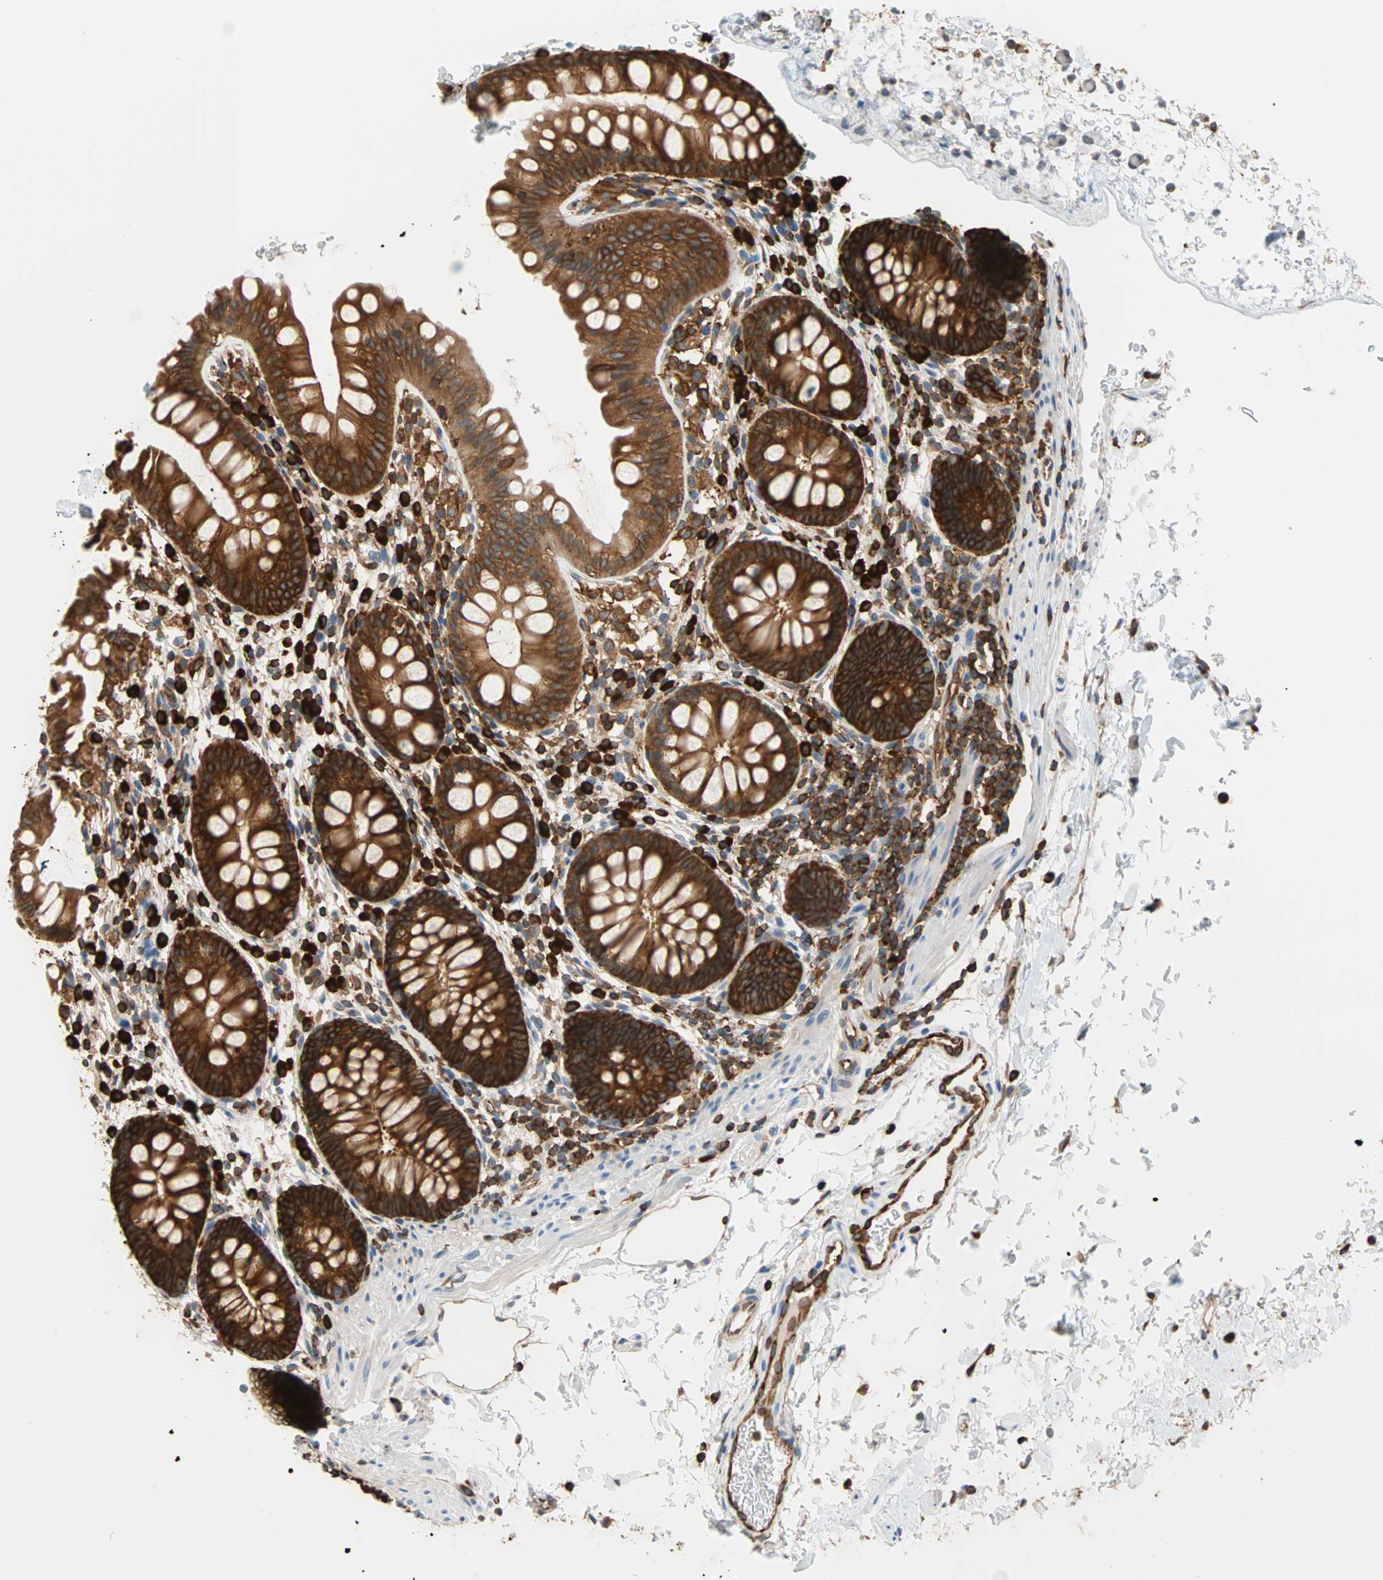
{"staining": {"intensity": "strong", "quantity": ">75%", "location": "cytoplasmic/membranous"}, "tissue": "rectum", "cell_type": "Glandular cells", "image_type": "normal", "snomed": [{"axis": "morphology", "description": "Normal tissue, NOS"}, {"axis": "topography", "description": "Rectum"}], "caption": "Immunohistochemical staining of benign rectum displays strong cytoplasmic/membranous protein positivity in about >75% of glandular cells. The protein is stained brown, and the nuclei are stained in blue (DAB IHC with brightfield microscopy, high magnification).", "gene": "EEF2", "patient": {"sex": "female", "age": 24}}